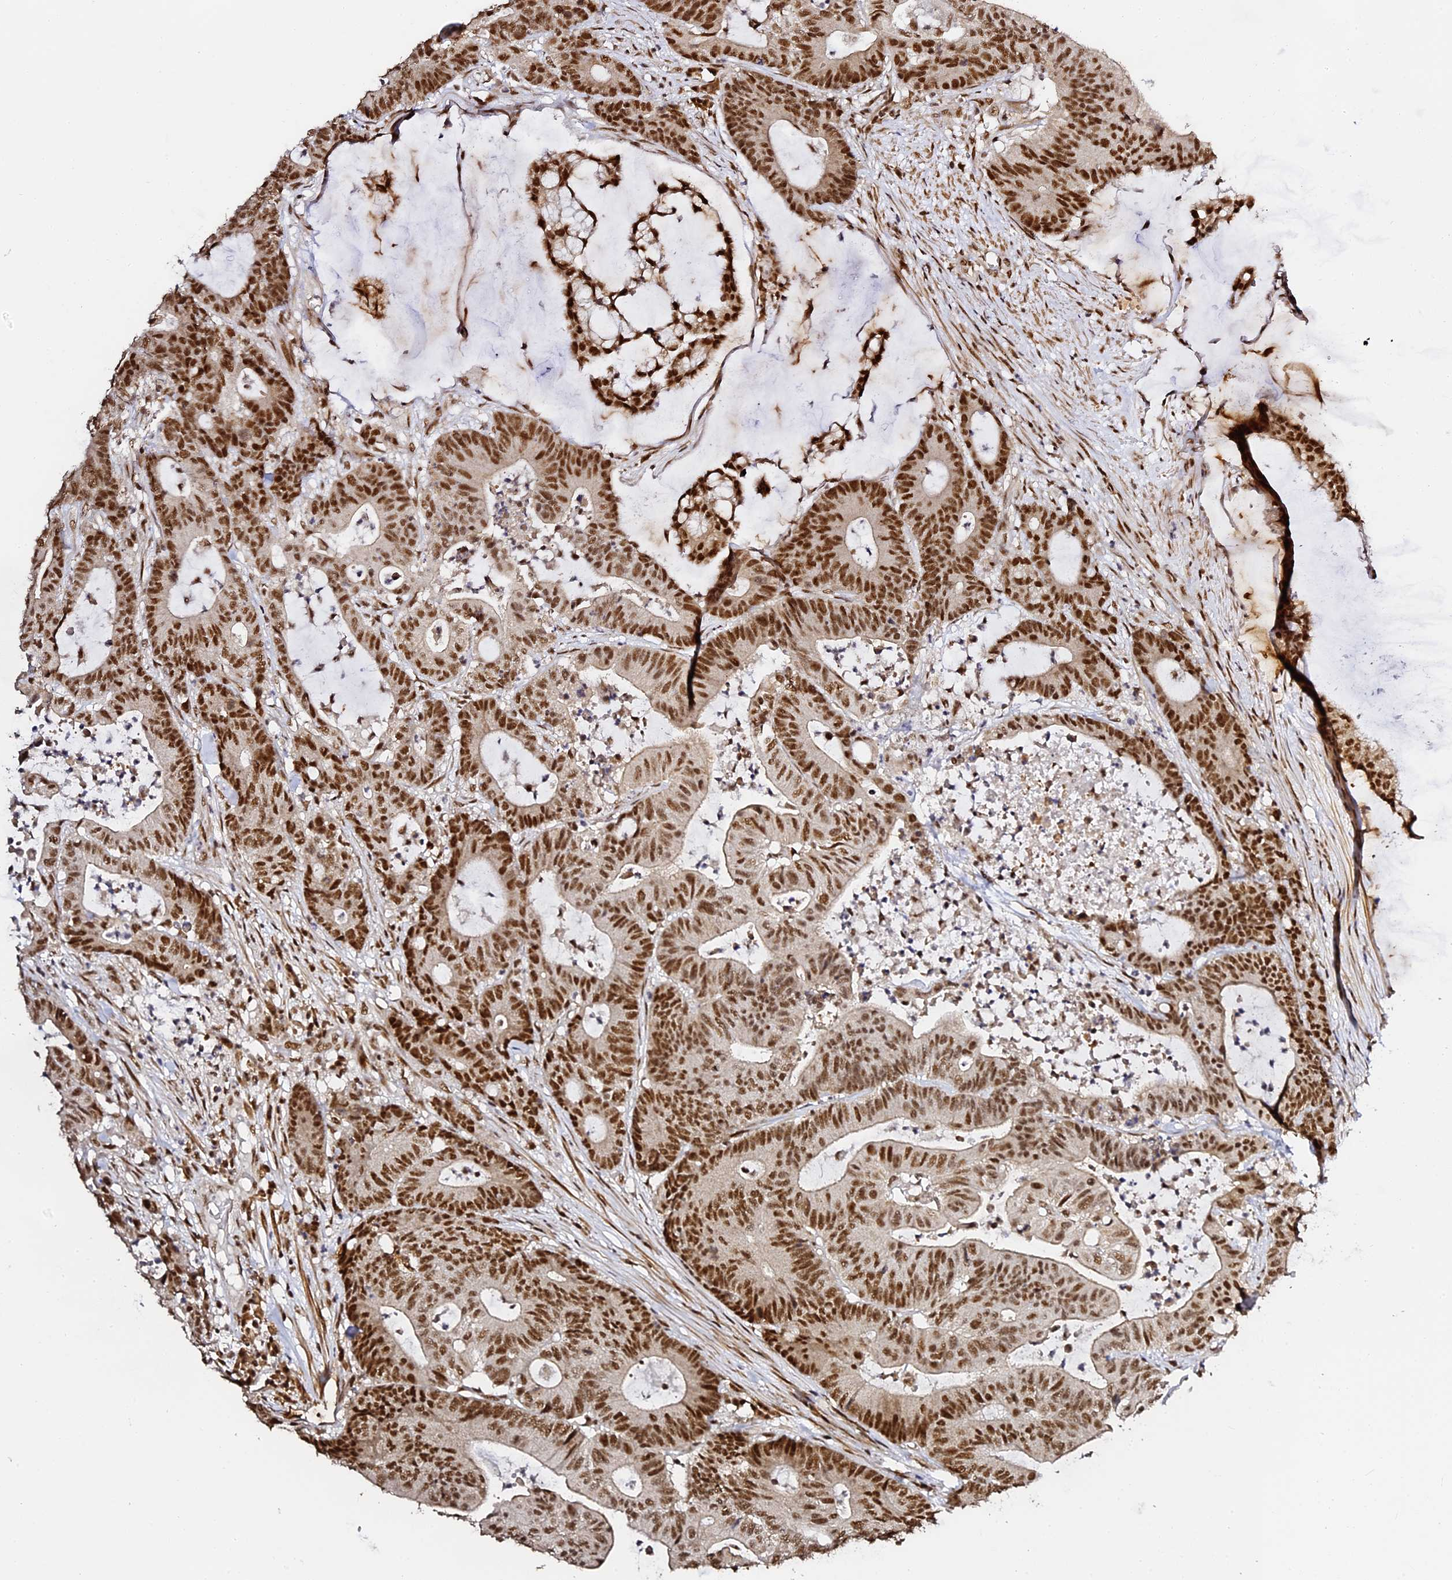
{"staining": {"intensity": "strong", "quantity": ">75%", "location": "nuclear"}, "tissue": "colorectal cancer", "cell_type": "Tumor cells", "image_type": "cancer", "snomed": [{"axis": "morphology", "description": "Adenocarcinoma, NOS"}, {"axis": "topography", "description": "Colon"}], "caption": "A brown stain shows strong nuclear expression of a protein in colorectal cancer (adenocarcinoma) tumor cells.", "gene": "MCRS1", "patient": {"sex": "female", "age": 84}}